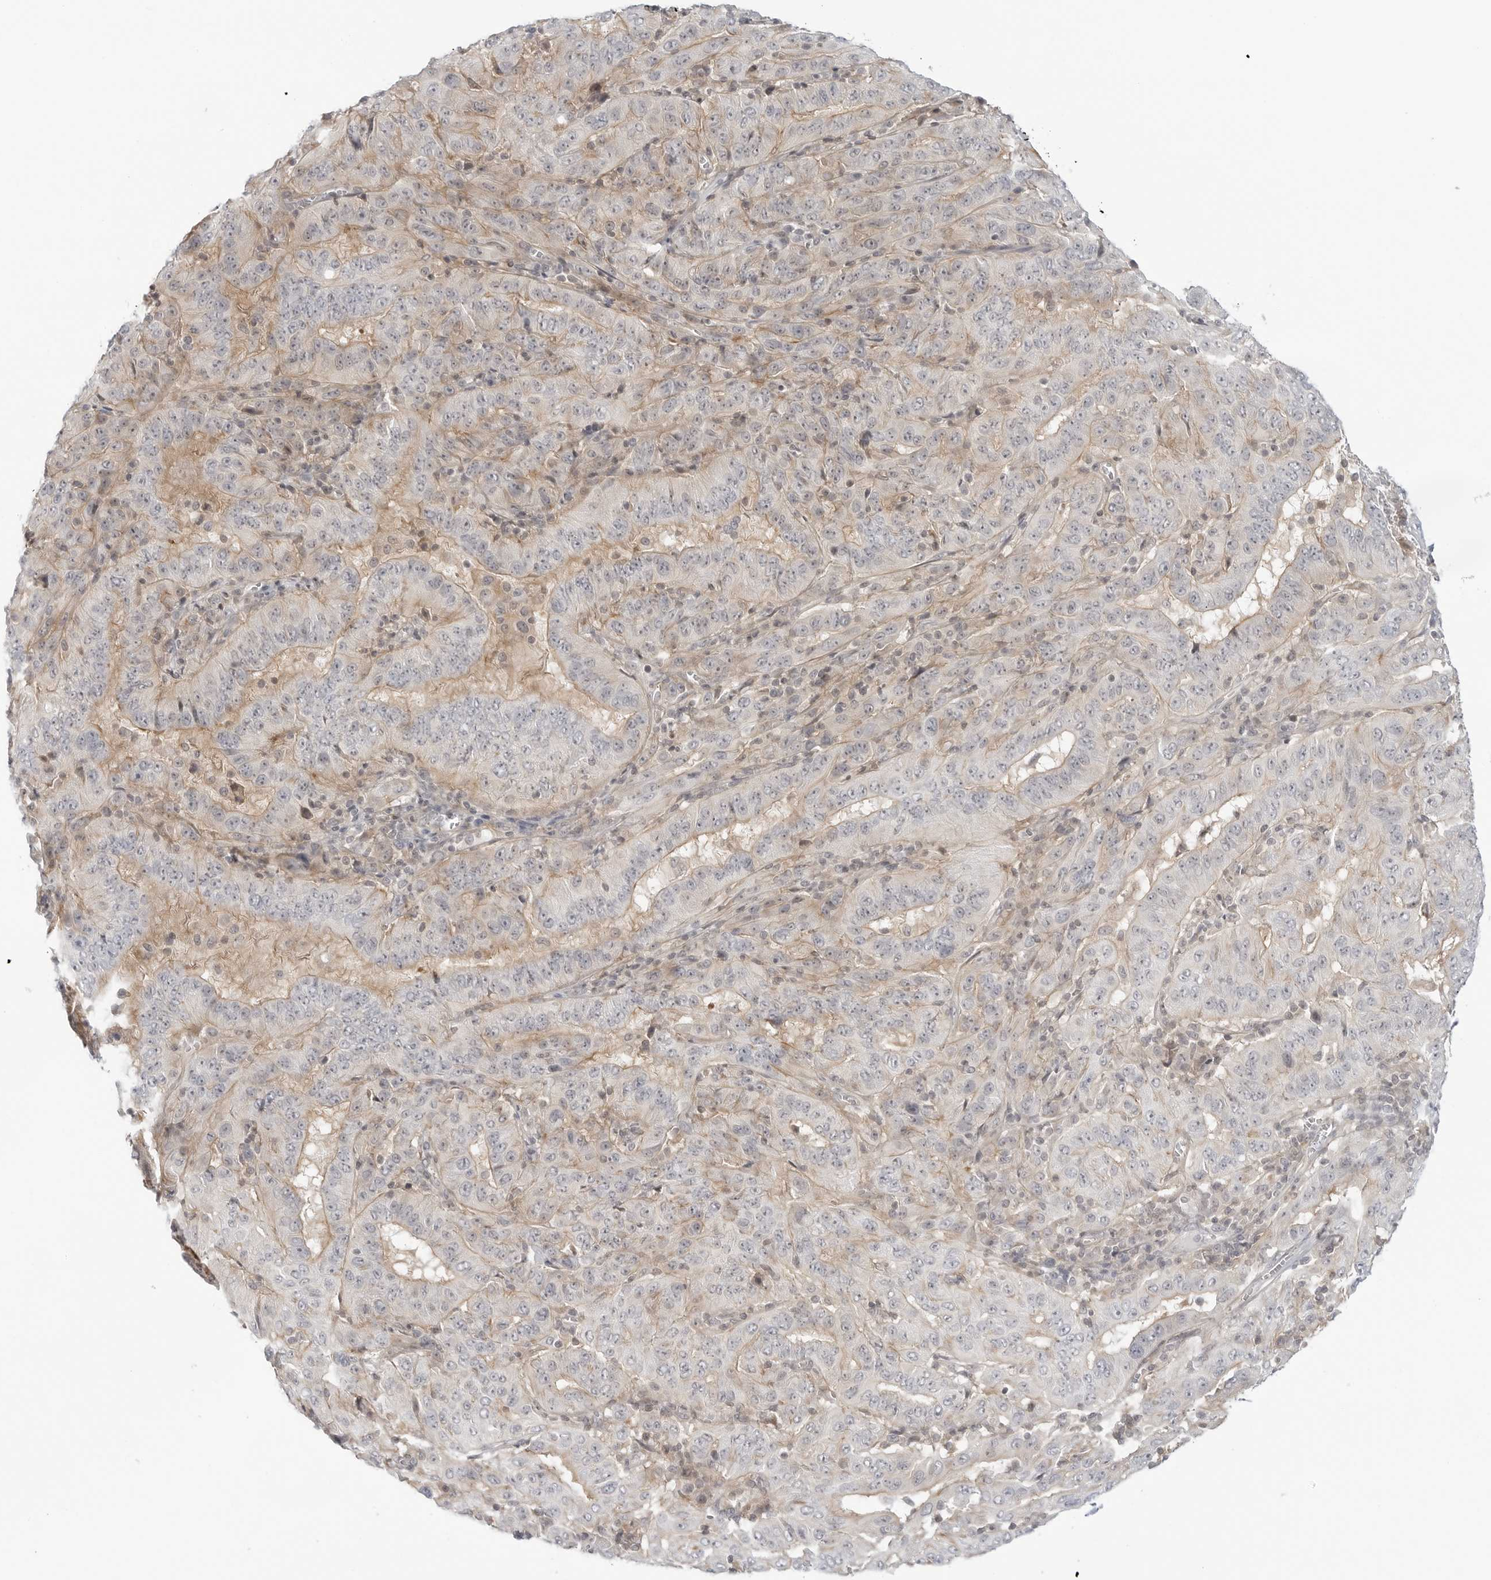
{"staining": {"intensity": "weak", "quantity": "<25%", "location": "cytoplasmic/membranous"}, "tissue": "pancreatic cancer", "cell_type": "Tumor cells", "image_type": "cancer", "snomed": [{"axis": "morphology", "description": "Adenocarcinoma, NOS"}, {"axis": "topography", "description": "Pancreas"}], "caption": "This is an immunohistochemistry histopathology image of human adenocarcinoma (pancreatic). There is no positivity in tumor cells.", "gene": "STXBP3", "patient": {"sex": "male", "age": 63}}